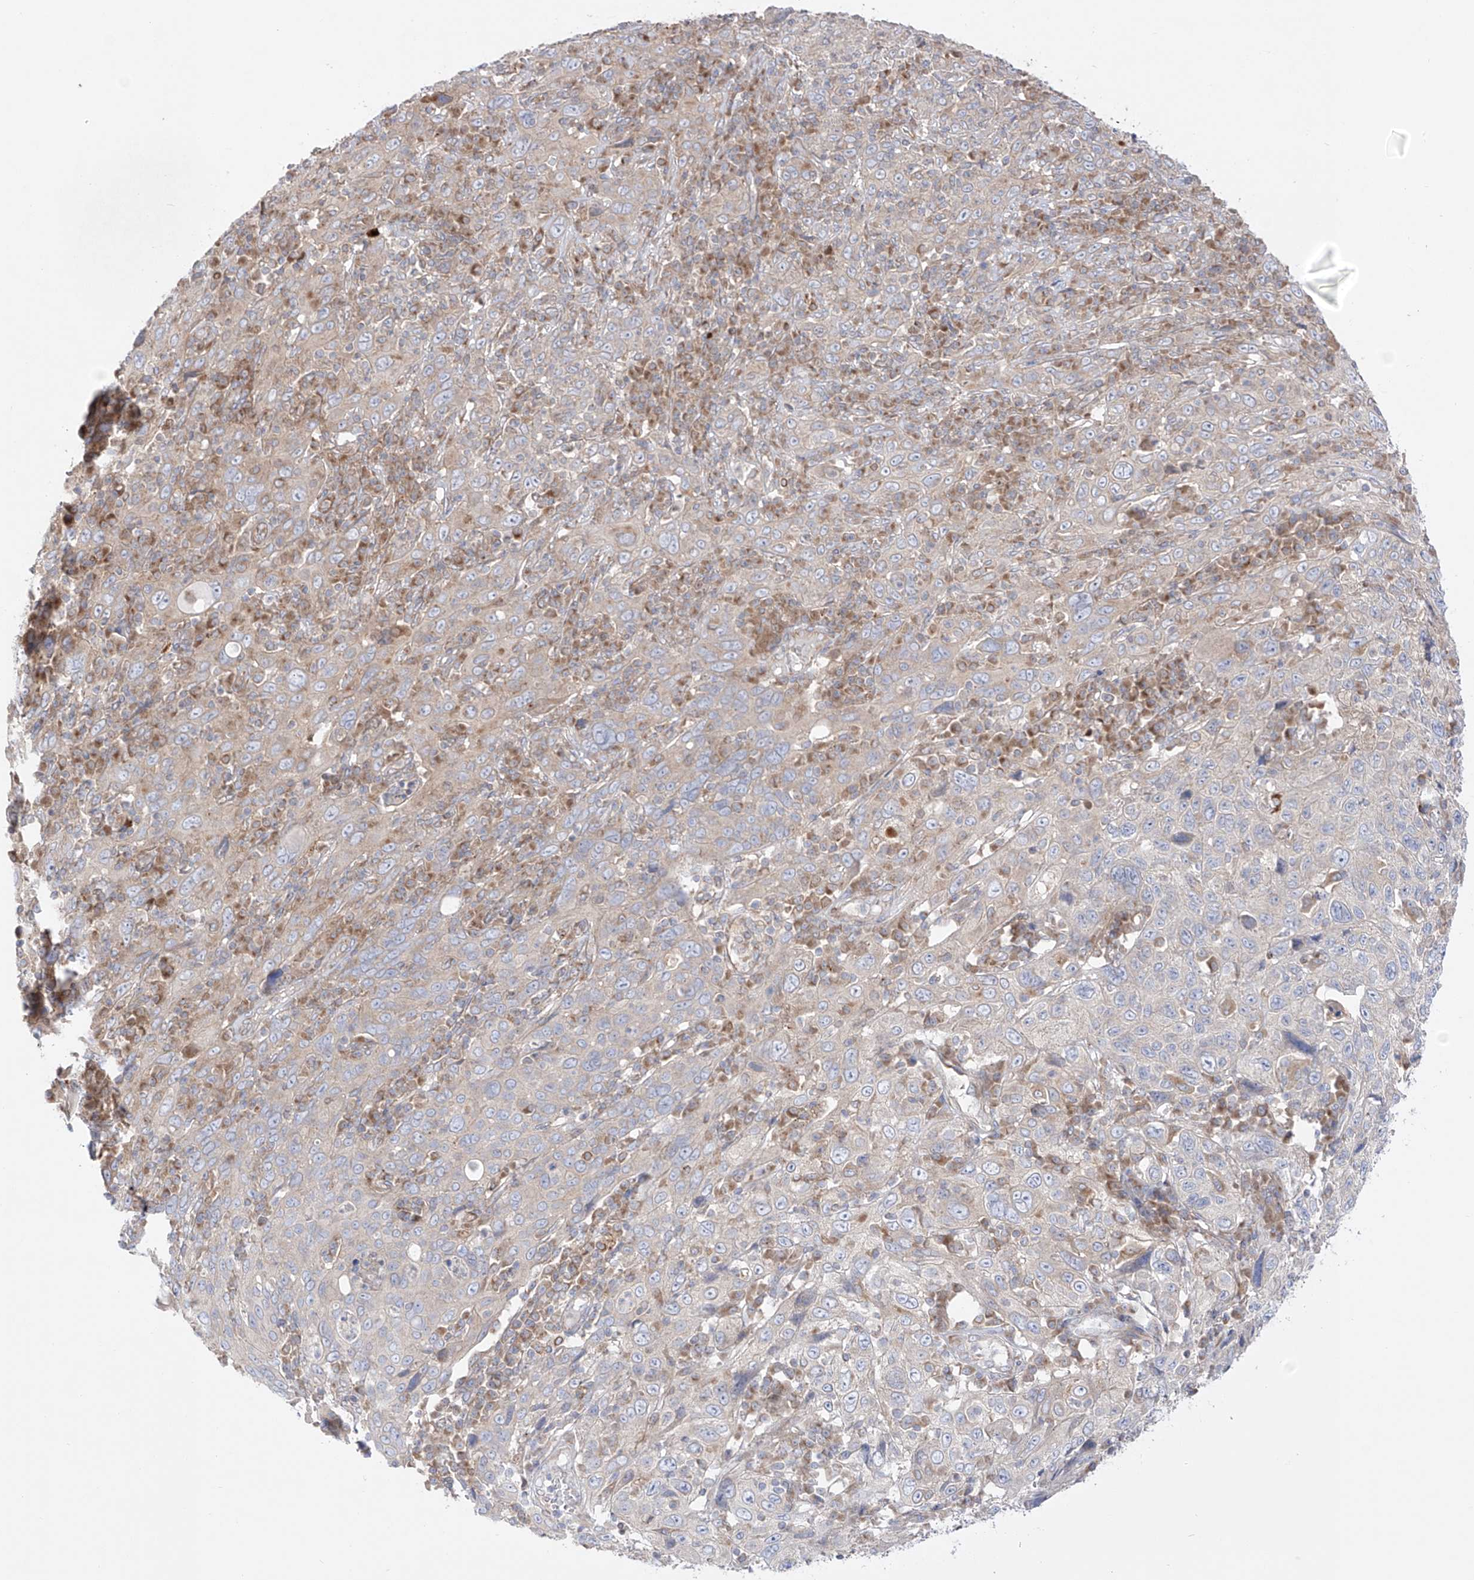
{"staining": {"intensity": "weak", "quantity": "25%-75%", "location": "cytoplasmic/membranous"}, "tissue": "cervical cancer", "cell_type": "Tumor cells", "image_type": "cancer", "snomed": [{"axis": "morphology", "description": "Squamous cell carcinoma, NOS"}, {"axis": "topography", "description": "Cervix"}], "caption": "This is an image of immunohistochemistry staining of cervical cancer, which shows weak positivity in the cytoplasmic/membranous of tumor cells.", "gene": "YKT6", "patient": {"sex": "female", "age": 46}}